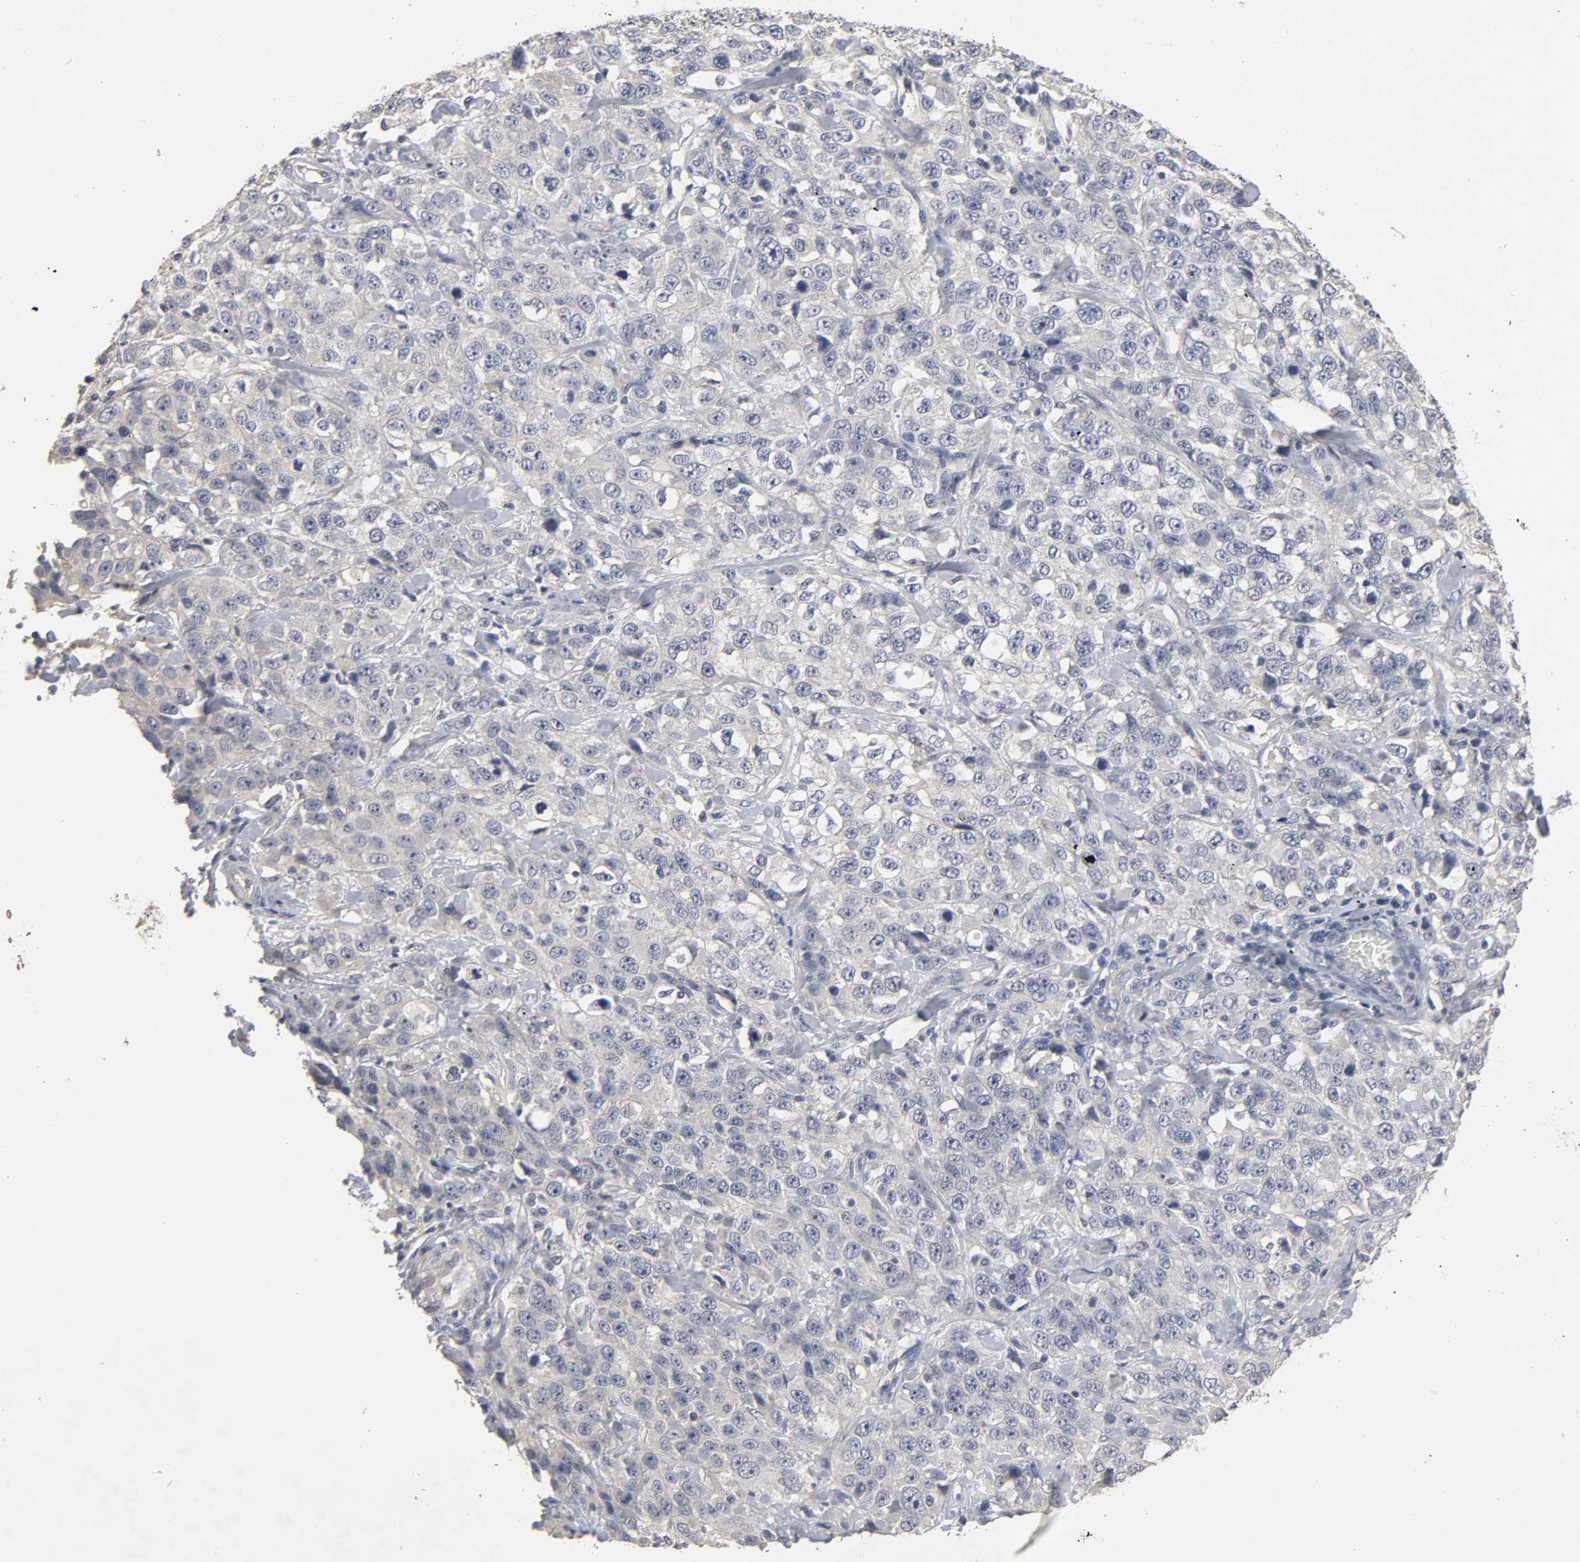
{"staining": {"intensity": "negative", "quantity": "none", "location": "none"}, "tissue": "stomach cancer", "cell_type": "Tumor cells", "image_type": "cancer", "snomed": [{"axis": "morphology", "description": "Normal tissue, NOS"}, {"axis": "morphology", "description": "Adenocarcinoma, NOS"}, {"axis": "topography", "description": "Stomach"}], "caption": "High magnification brightfield microscopy of stomach cancer (adenocarcinoma) stained with DAB (brown) and counterstained with hematoxylin (blue): tumor cells show no significant positivity.", "gene": "SLC10A2", "patient": {"sex": "male", "age": 48}}